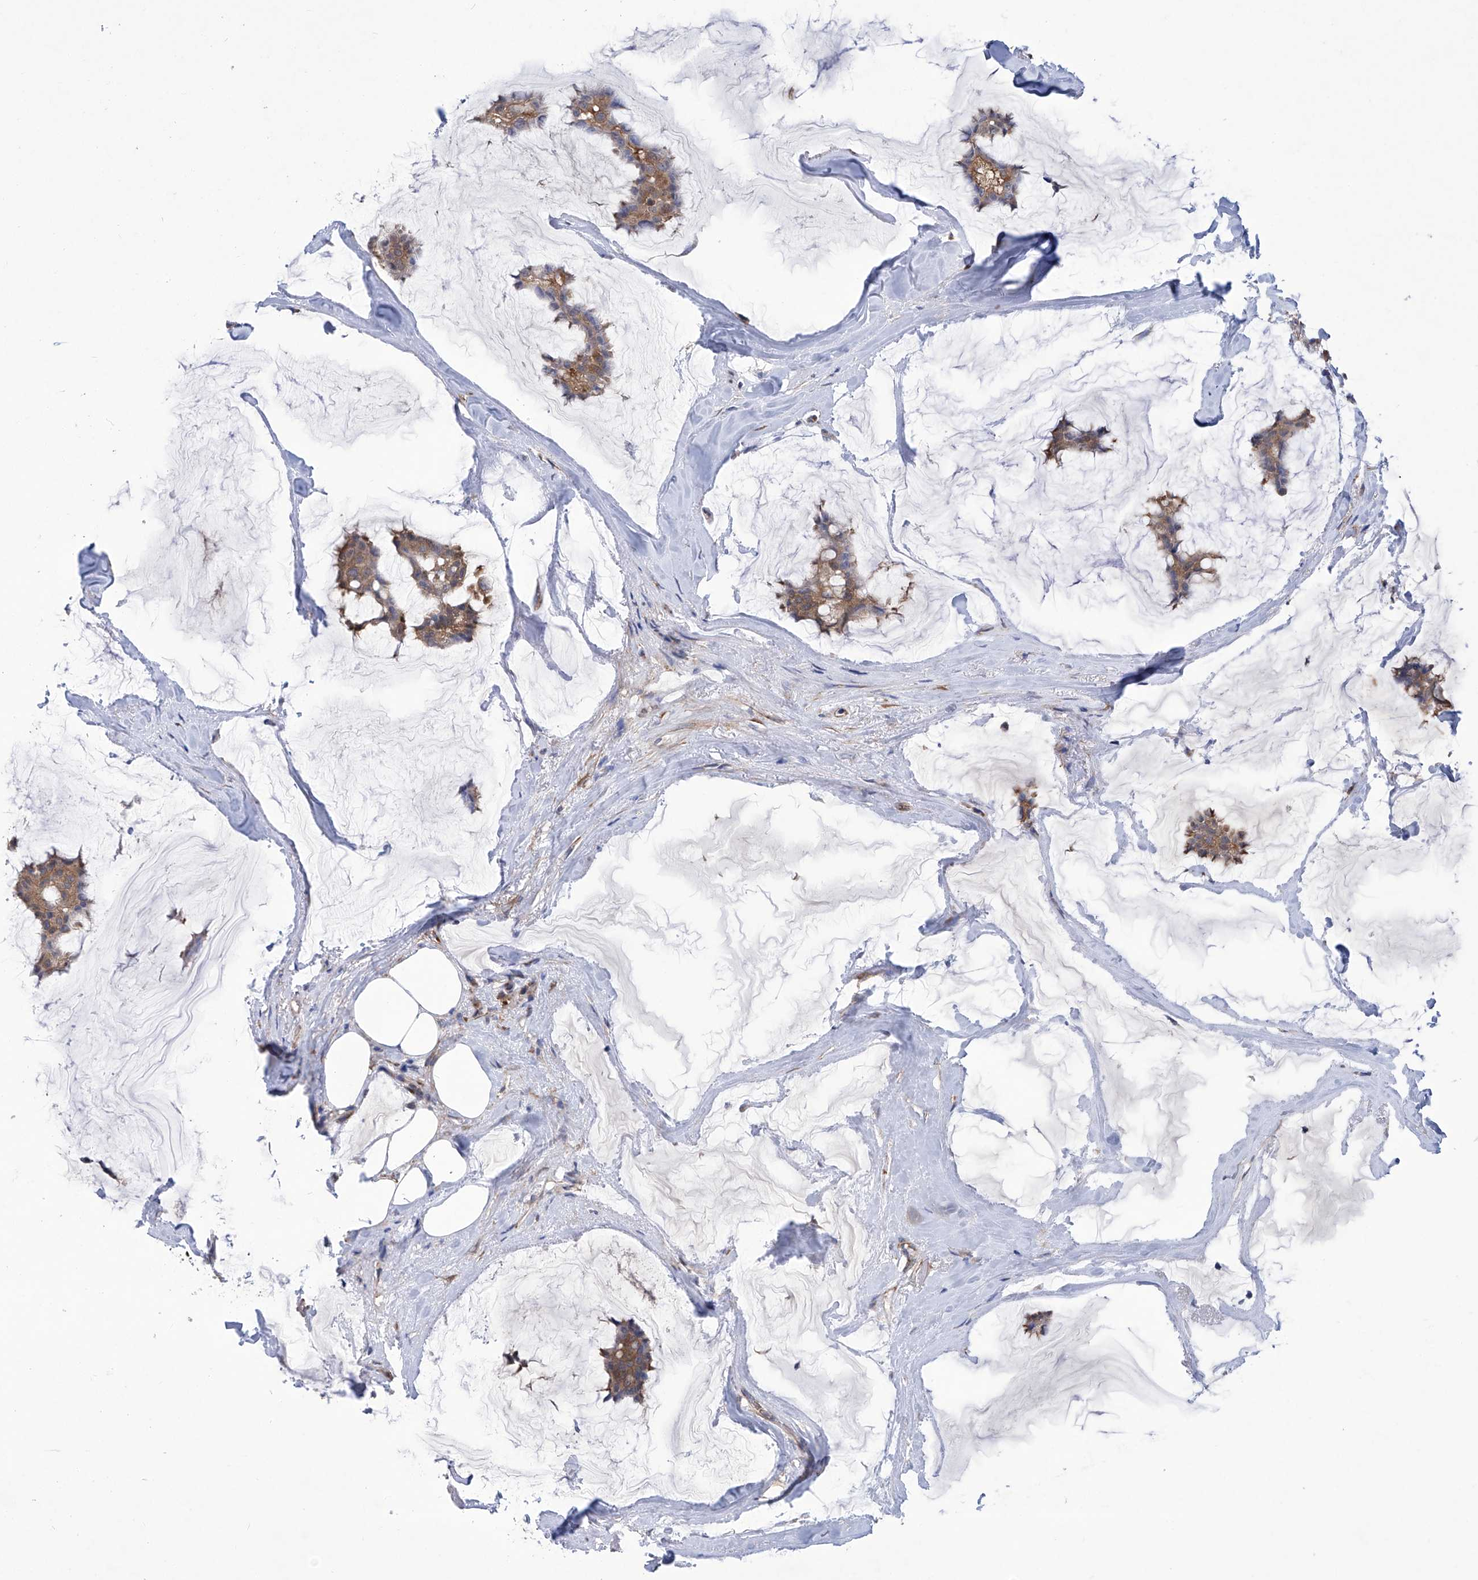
{"staining": {"intensity": "moderate", "quantity": ">75%", "location": "cytoplasmic/membranous"}, "tissue": "breast cancer", "cell_type": "Tumor cells", "image_type": "cancer", "snomed": [{"axis": "morphology", "description": "Duct carcinoma"}, {"axis": "topography", "description": "Breast"}], "caption": "Tumor cells exhibit medium levels of moderate cytoplasmic/membranous staining in about >75% of cells in invasive ductal carcinoma (breast).", "gene": "SMS", "patient": {"sex": "female", "age": 93}}